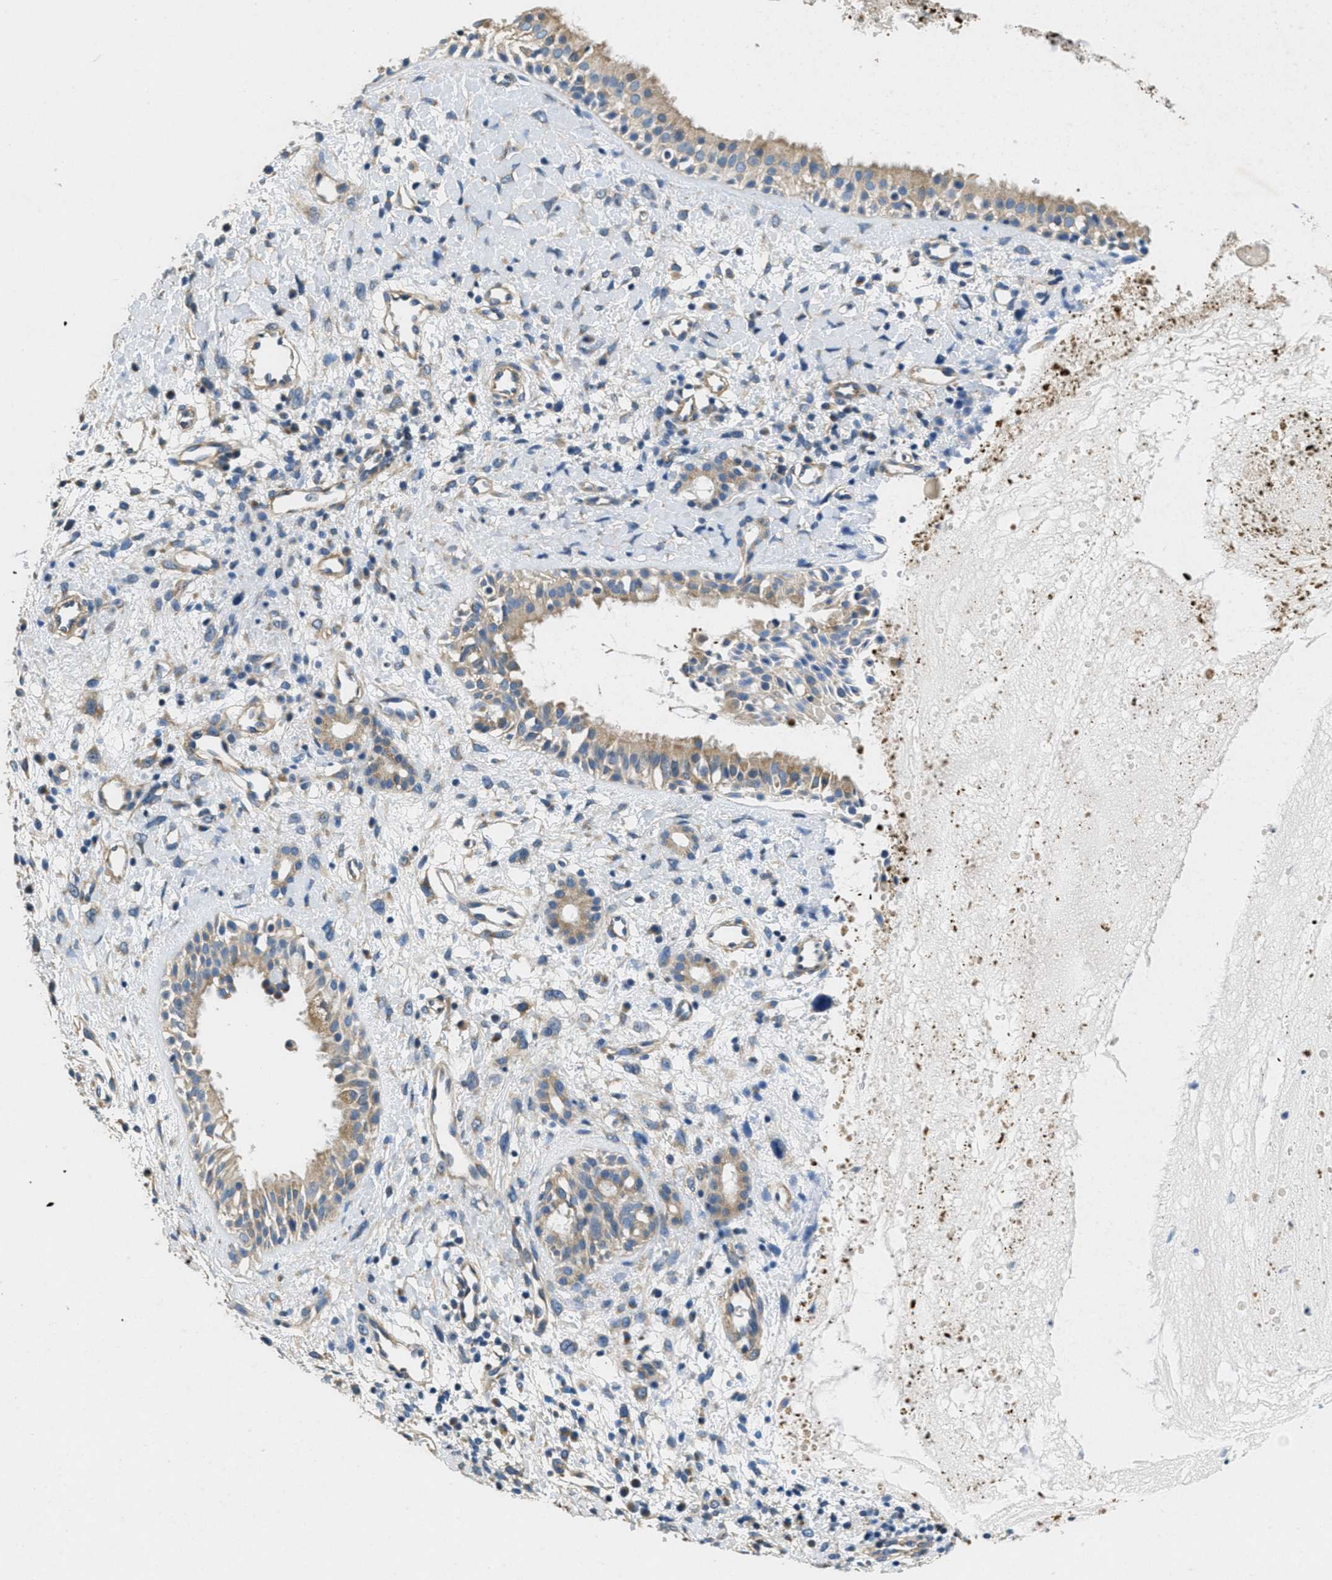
{"staining": {"intensity": "moderate", "quantity": ">75%", "location": "cytoplasmic/membranous"}, "tissue": "nasopharynx", "cell_type": "Respiratory epithelial cells", "image_type": "normal", "snomed": [{"axis": "morphology", "description": "Normal tissue, NOS"}, {"axis": "topography", "description": "Nasopharynx"}], "caption": "Nasopharynx stained with immunohistochemistry (IHC) displays moderate cytoplasmic/membranous positivity in about >75% of respiratory epithelial cells.", "gene": "TOMM70", "patient": {"sex": "male", "age": 22}}